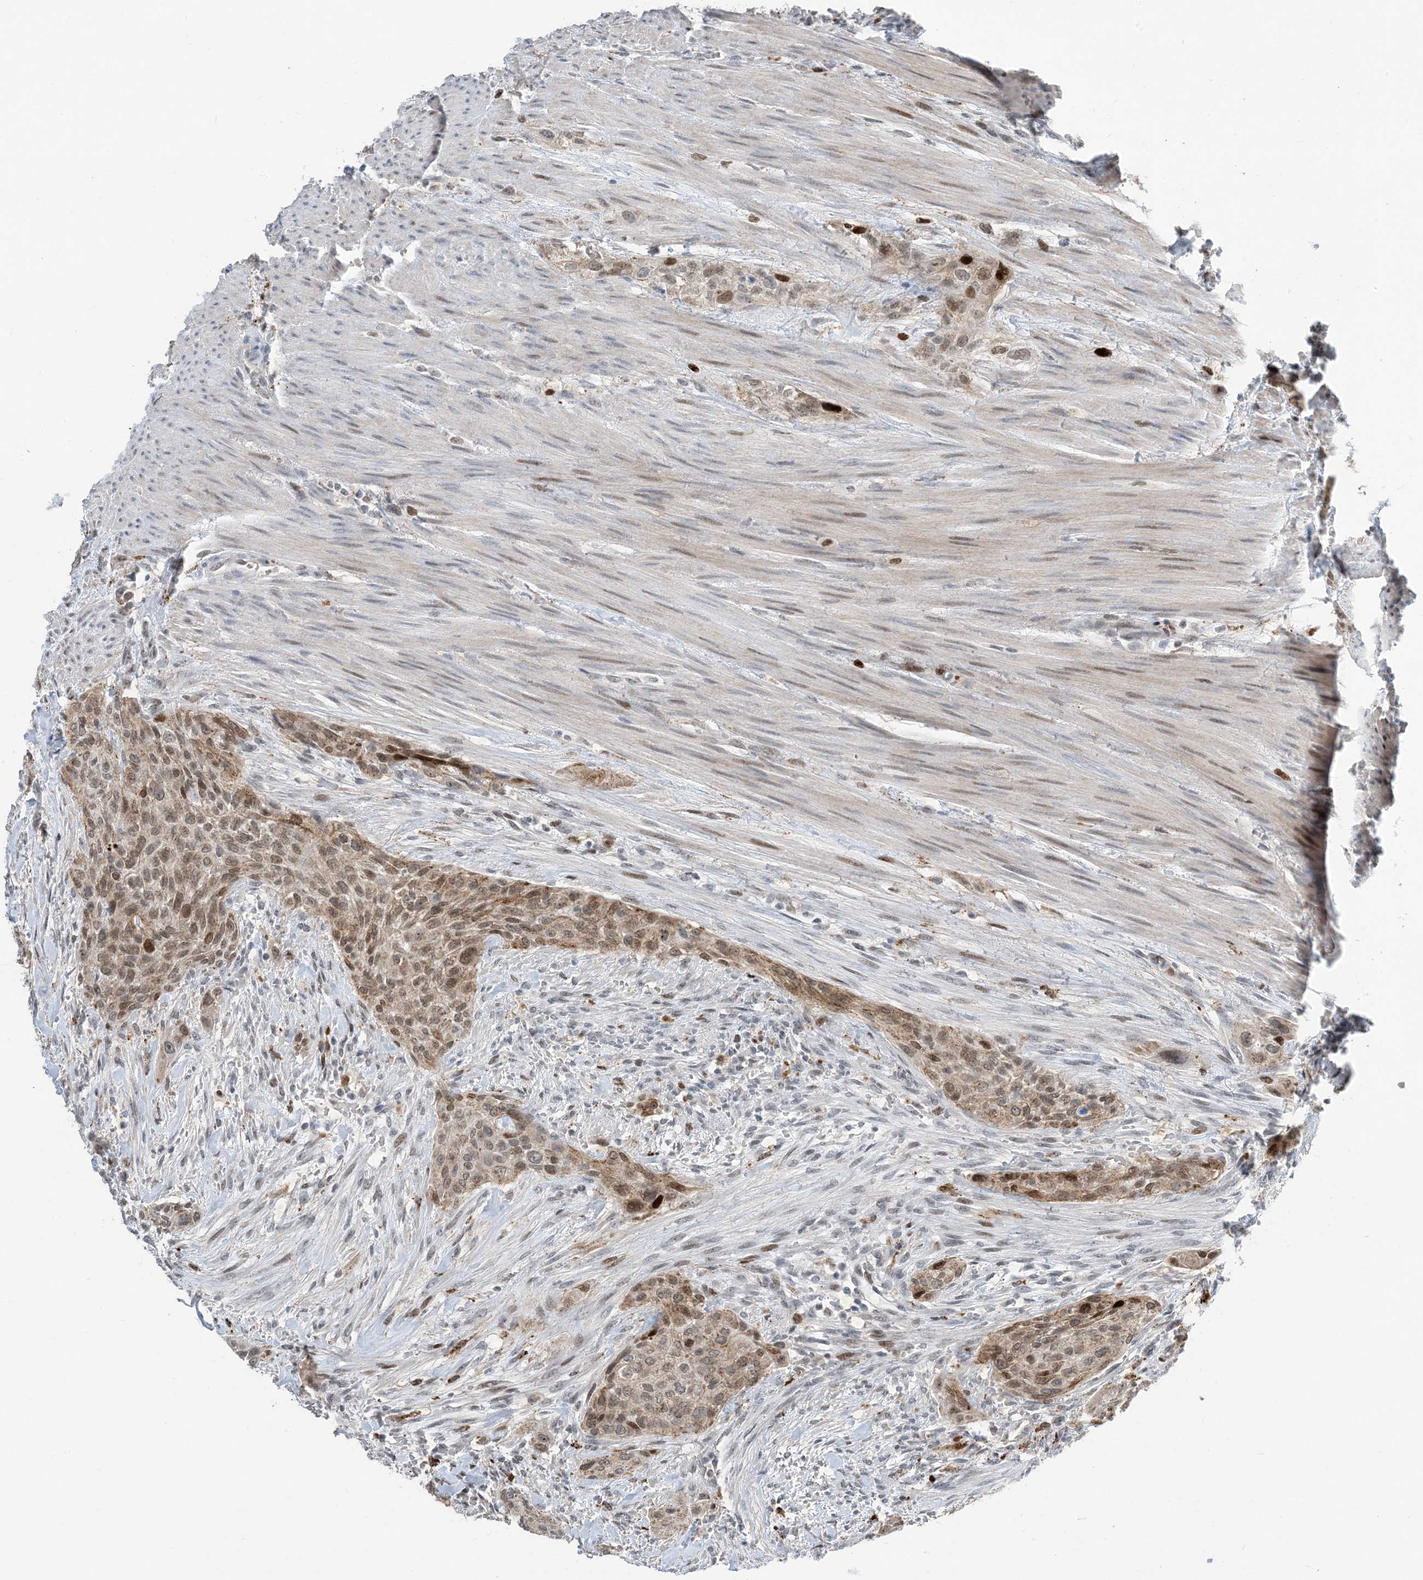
{"staining": {"intensity": "moderate", "quantity": ">75%", "location": "cytoplasmic/membranous,nuclear"}, "tissue": "urothelial cancer", "cell_type": "Tumor cells", "image_type": "cancer", "snomed": [{"axis": "morphology", "description": "Urothelial carcinoma, High grade"}, {"axis": "topography", "description": "Urinary bladder"}], "caption": "The image displays staining of urothelial carcinoma (high-grade), revealing moderate cytoplasmic/membranous and nuclear protein staining (brown color) within tumor cells.", "gene": "SLC25A53", "patient": {"sex": "male", "age": 35}}